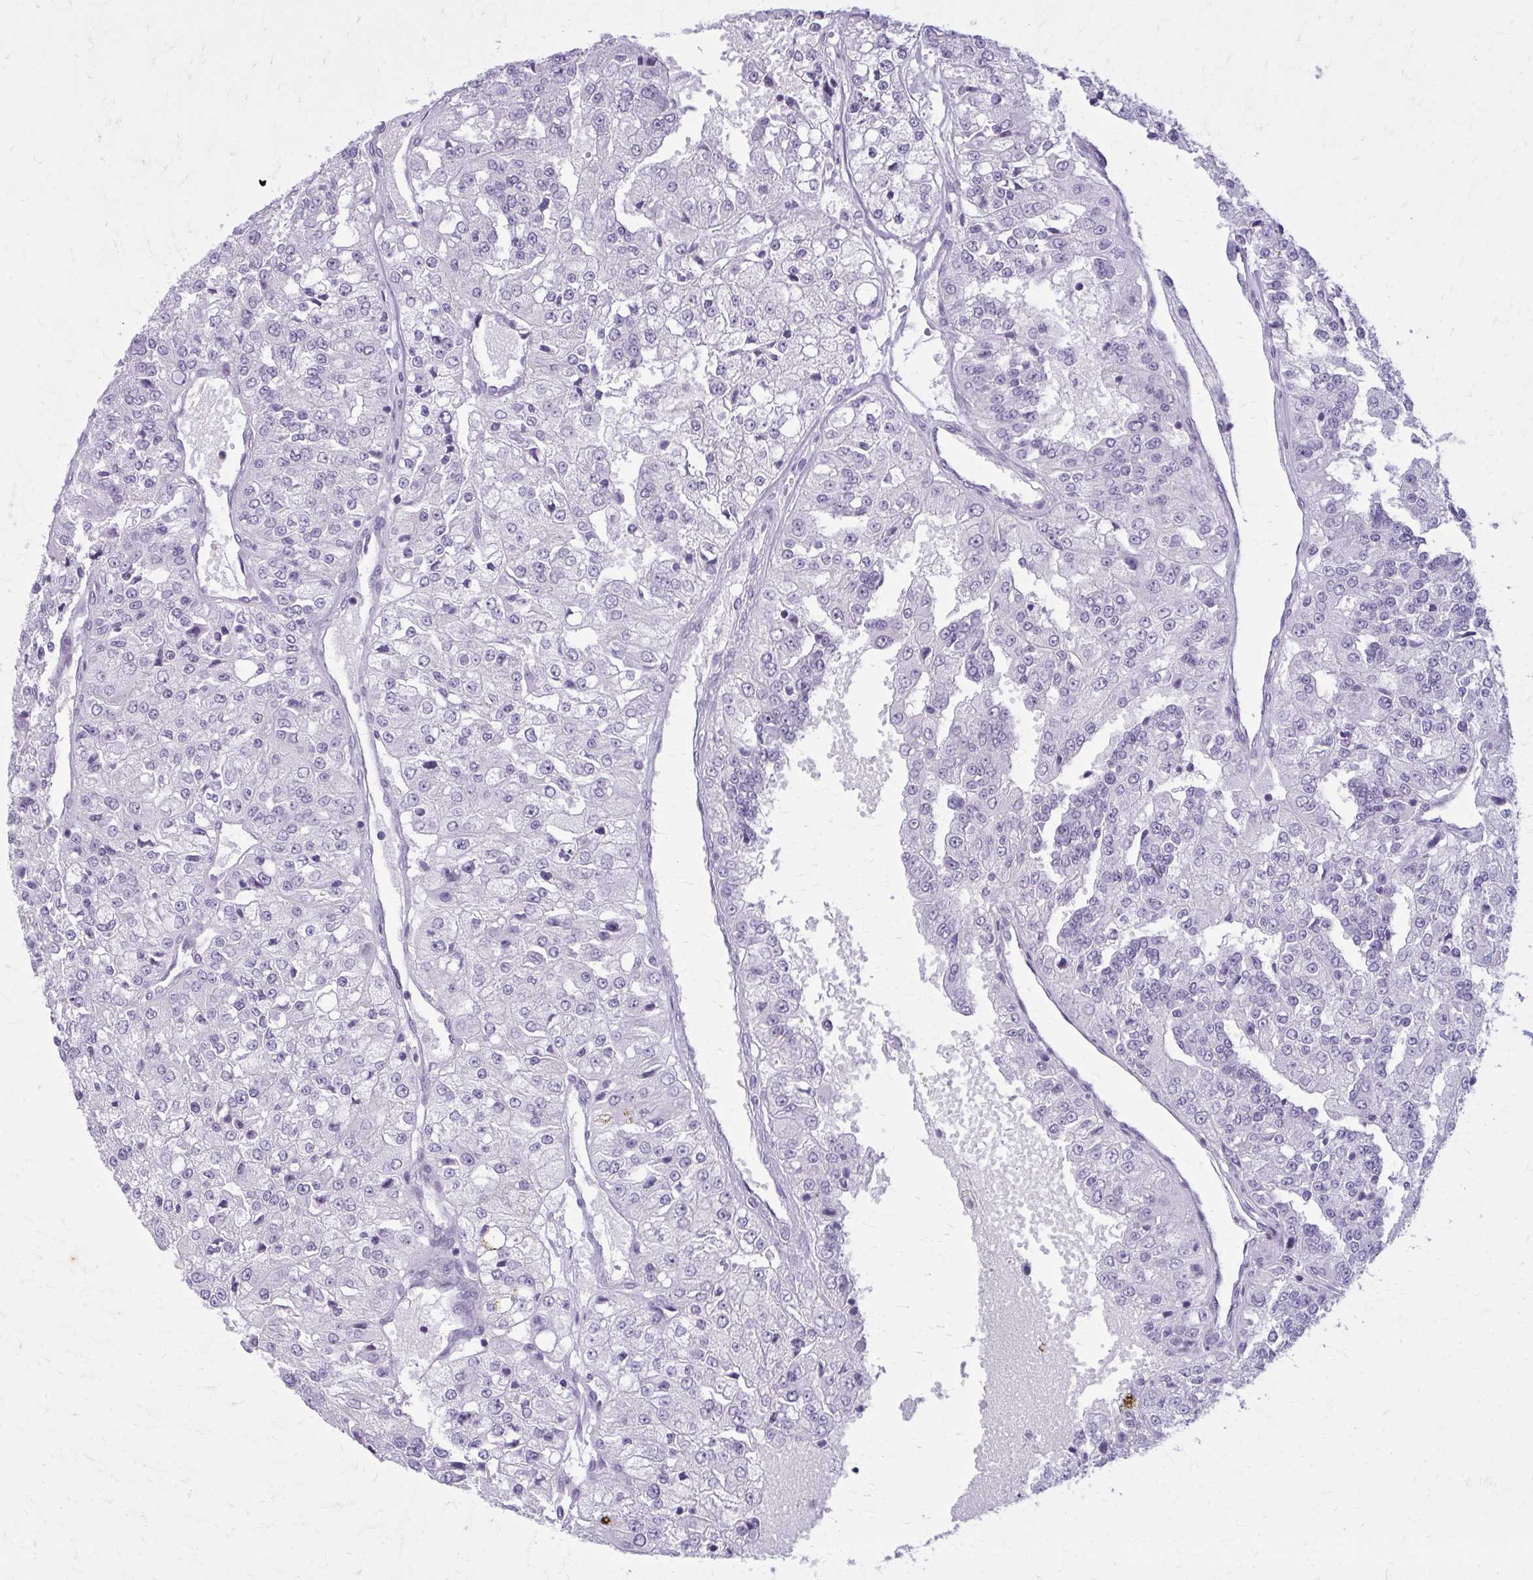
{"staining": {"intensity": "negative", "quantity": "none", "location": "none"}, "tissue": "renal cancer", "cell_type": "Tumor cells", "image_type": "cancer", "snomed": [{"axis": "morphology", "description": "Adenocarcinoma, NOS"}, {"axis": "topography", "description": "Kidney"}], "caption": "Tumor cells show no significant positivity in renal adenocarcinoma.", "gene": "CARD9", "patient": {"sex": "female", "age": 63}}